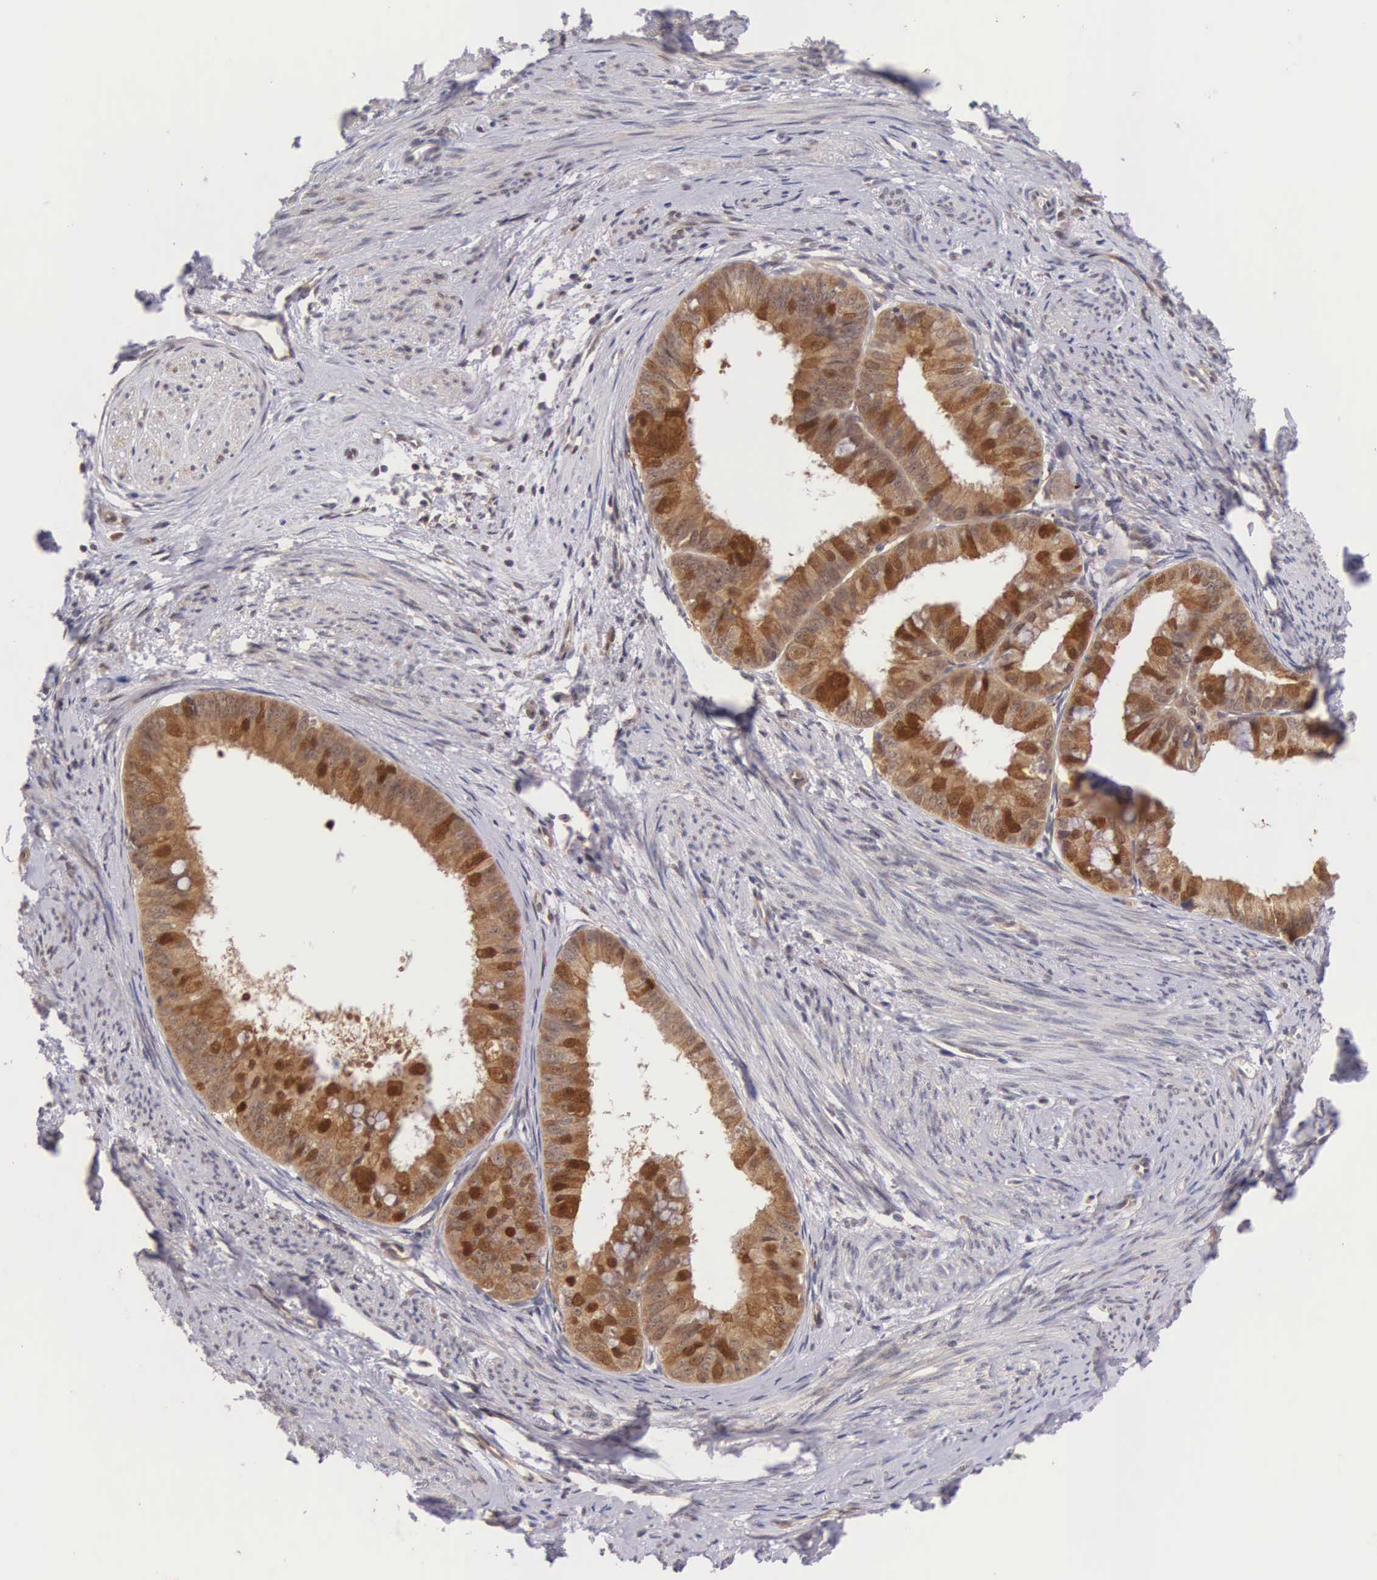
{"staining": {"intensity": "strong", "quantity": ">75%", "location": "cytoplasmic/membranous"}, "tissue": "endometrial cancer", "cell_type": "Tumor cells", "image_type": "cancer", "snomed": [{"axis": "morphology", "description": "Adenocarcinoma, NOS"}, {"axis": "topography", "description": "Endometrium"}], "caption": "This is an image of immunohistochemistry staining of endometrial cancer (adenocarcinoma), which shows strong expression in the cytoplasmic/membranous of tumor cells.", "gene": "IGBP1", "patient": {"sex": "female", "age": 76}}